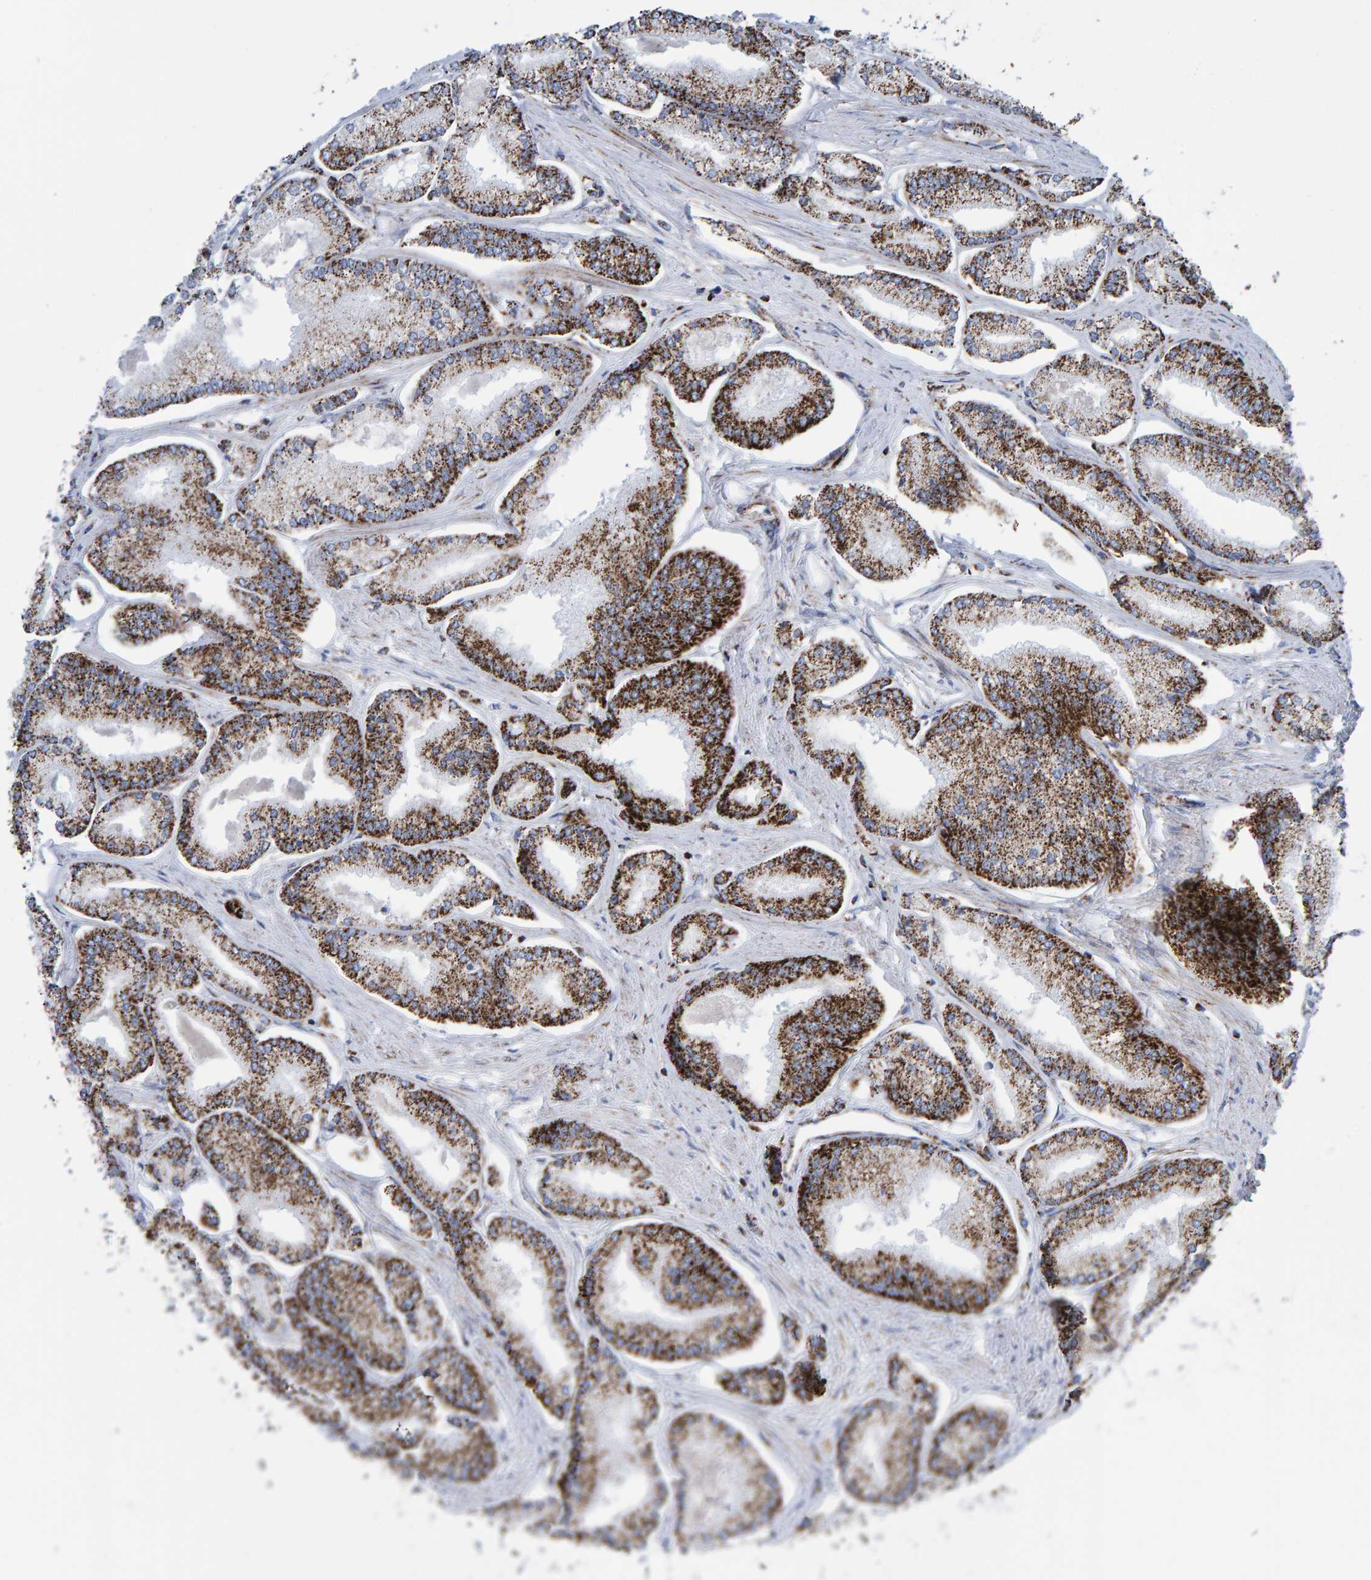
{"staining": {"intensity": "strong", "quantity": "25%-75%", "location": "cytoplasmic/membranous"}, "tissue": "prostate cancer", "cell_type": "Tumor cells", "image_type": "cancer", "snomed": [{"axis": "morphology", "description": "Adenocarcinoma, Low grade"}, {"axis": "topography", "description": "Prostate"}], "caption": "Immunohistochemistry (IHC) (DAB) staining of human prostate cancer (adenocarcinoma (low-grade)) shows strong cytoplasmic/membranous protein expression in approximately 25%-75% of tumor cells.", "gene": "ENSG00000262660", "patient": {"sex": "male", "age": 52}}